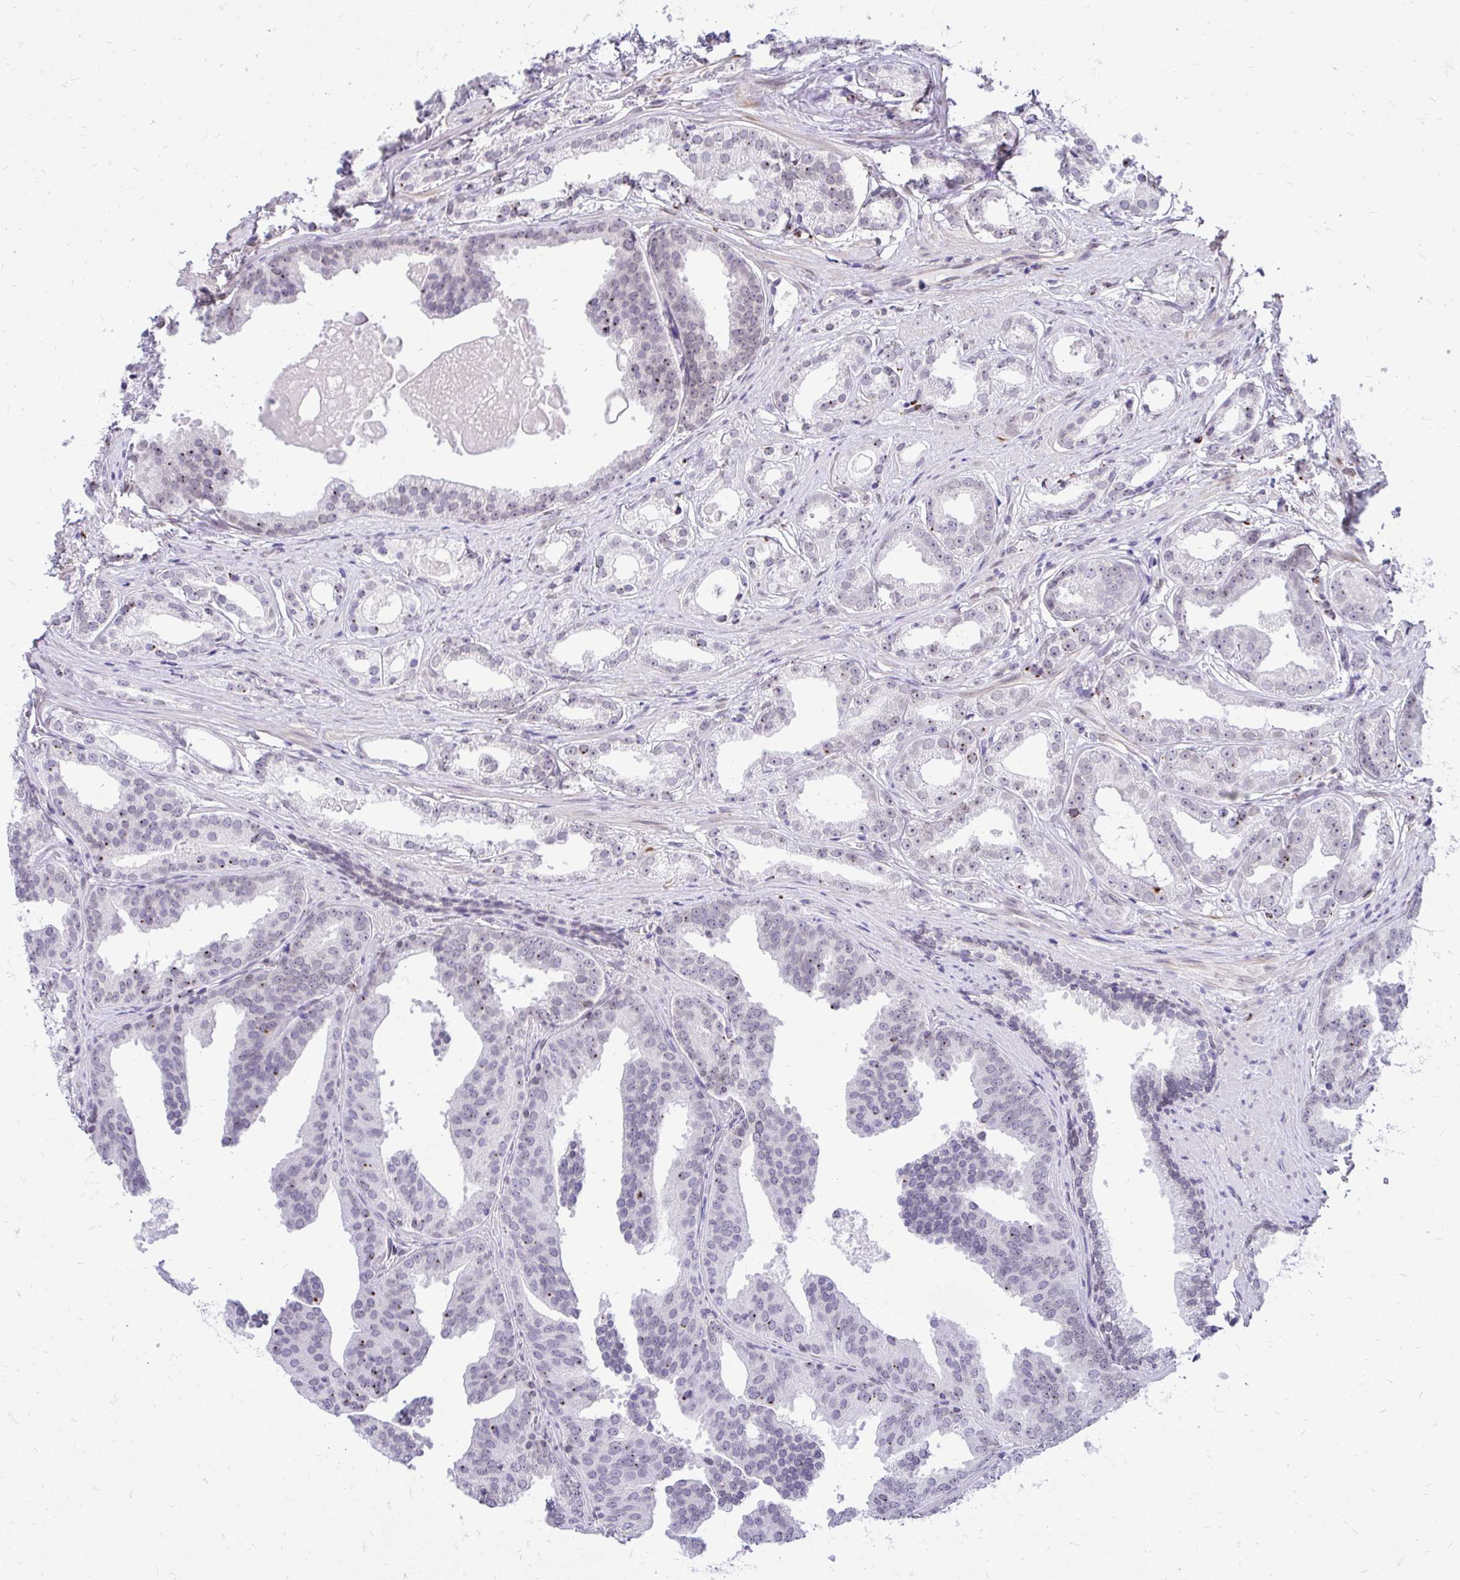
{"staining": {"intensity": "negative", "quantity": "none", "location": "none"}, "tissue": "prostate cancer", "cell_type": "Tumor cells", "image_type": "cancer", "snomed": [{"axis": "morphology", "description": "Adenocarcinoma, Low grade"}, {"axis": "topography", "description": "Prostate"}], "caption": "A photomicrograph of prostate cancer (adenocarcinoma (low-grade)) stained for a protein displays no brown staining in tumor cells.", "gene": "BANF1", "patient": {"sex": "male", "age": 65}}